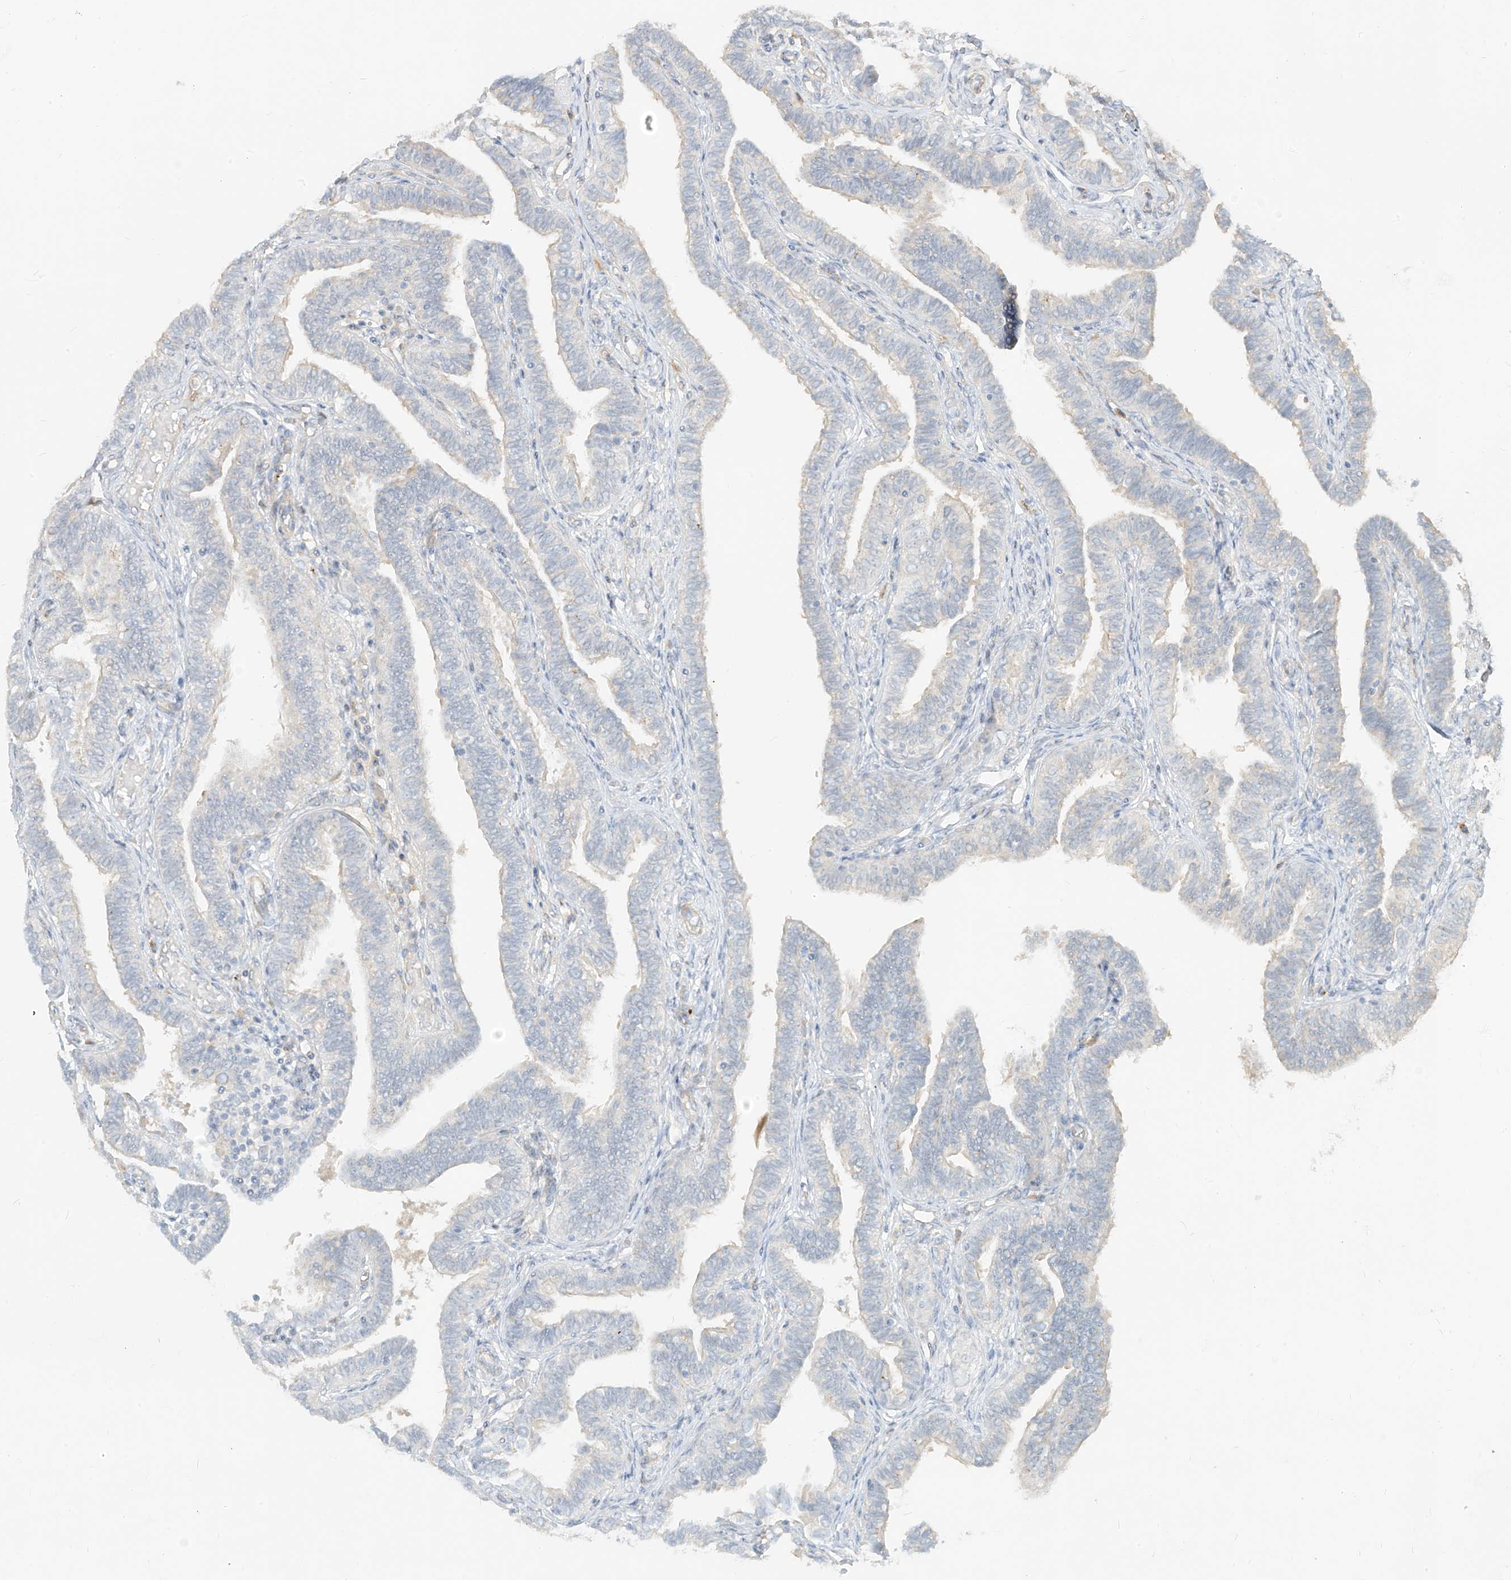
{"staining": {"intensity": "weak", "quantity": "<25%", "location": "cytoplasmic/membranous"}, "tissue": "fallopian tube", "cell_type": "Glandular cells", "image_type": "normal", "snomed": [{"axis": "morphology", "description": "Normal tissue, NOS"}, {"axis": "topography", "description": "Fallopian tube"}], "caption": "Histopathology image shows no protein positivity in glandular cells of normal fallopian tube. The staining is performed using DAB brown chromogen with nuclei counter-stained in using hematoxylin.", "gene": "C2orf42", "patient": {"sex": "female", "age": 39}}